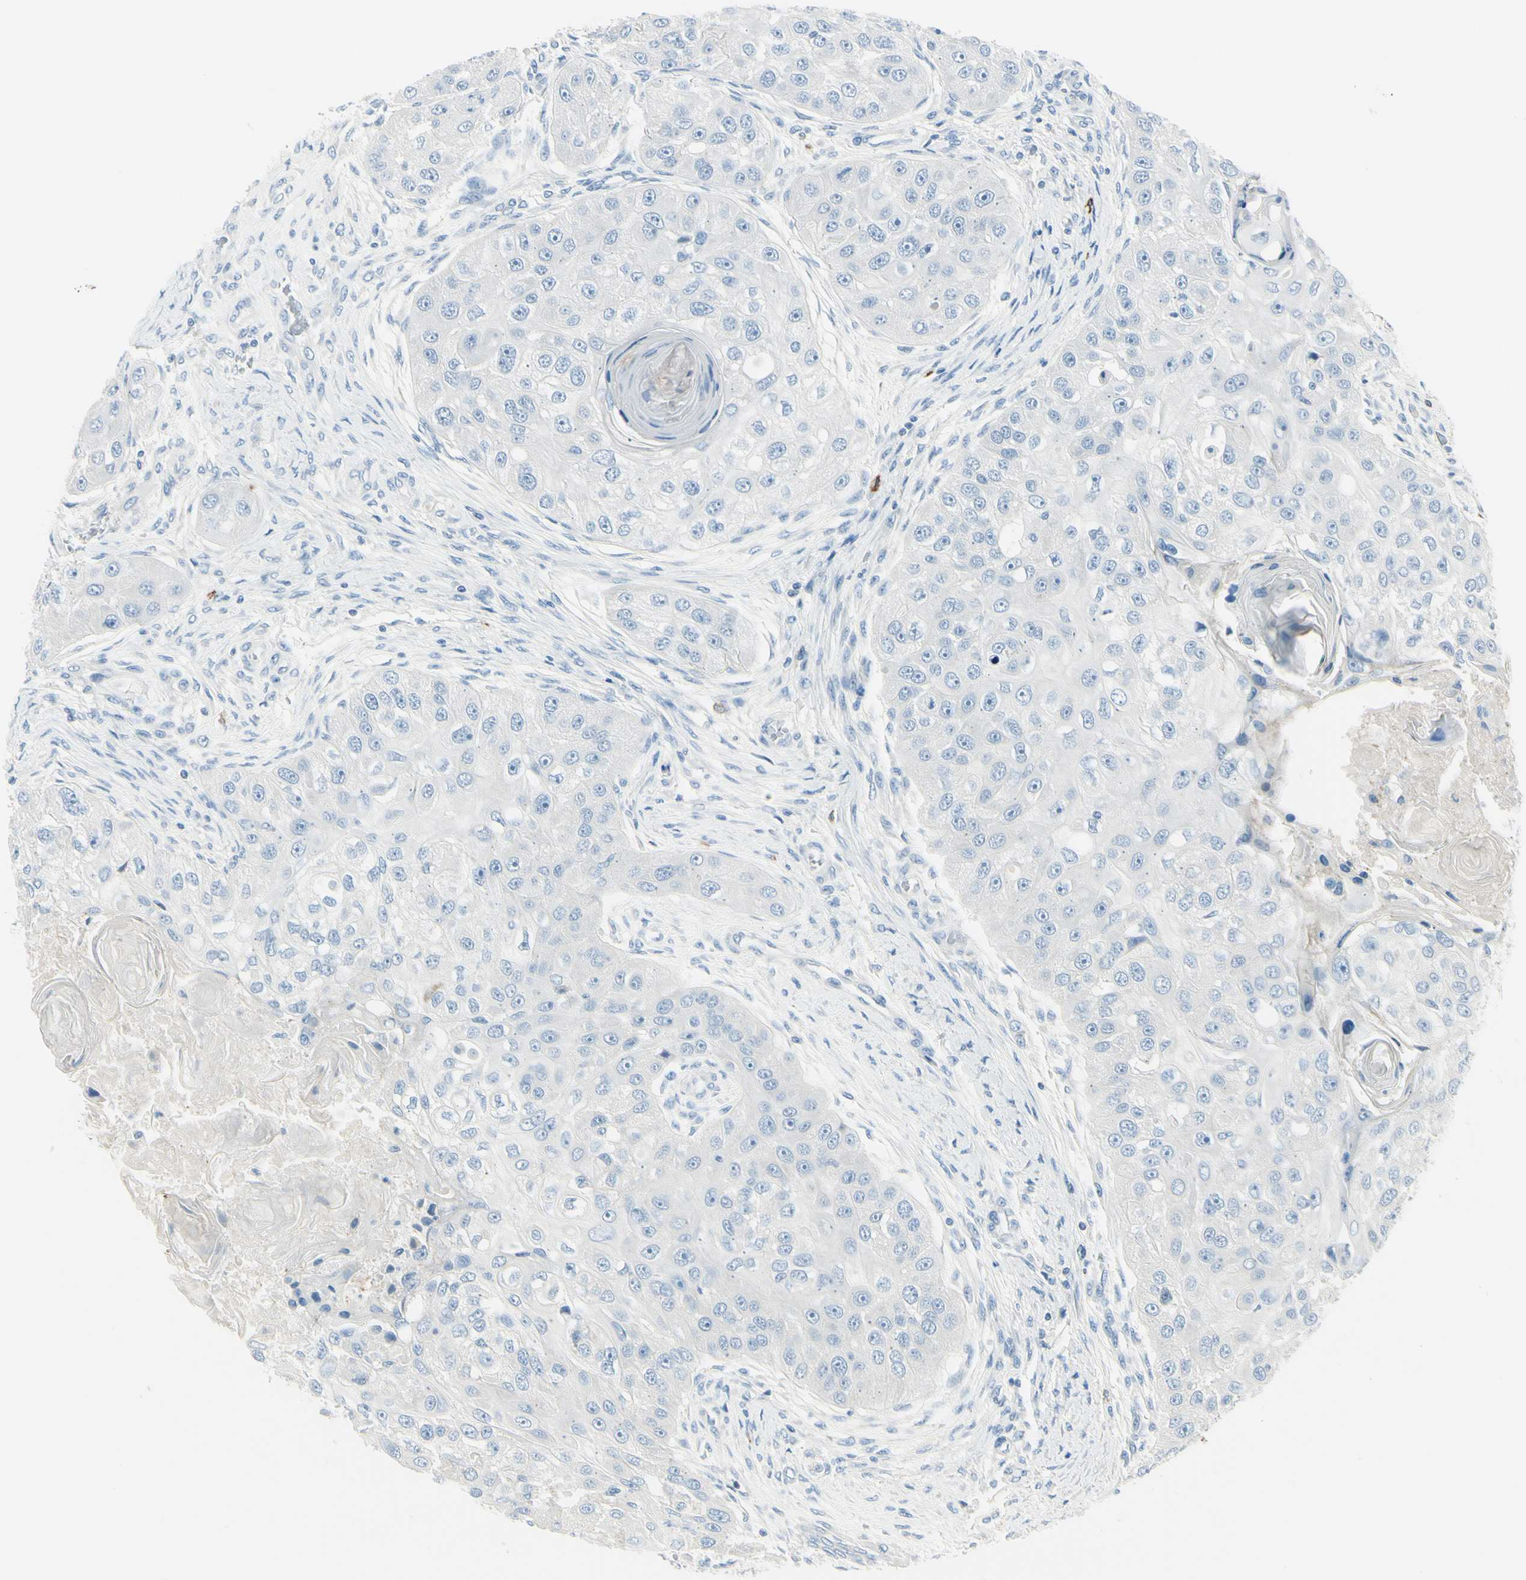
{"staining": {"intensity": "negative", "quantity": "none", "location": "none"}, "tissue": "head and neck cancer", "cell_type": "Tumor cells", "image_type": "cancer", "snomed": [{"axis": "morphology", "description": "Normal tissue, NOS"}, {"axis": "morphology", "description": "Squamous cell carcinoma, NOS"}, {"axis": "topography", "description": "Skeletal muscle"}, {"axis": "topography", "description": "Head-Neck"}], "caption": "IHC micrograph of neoplastic tissue: human head and neck squamous cell carcinoma stained with DAB shows no significant protein staining in tumor cells. The staining was performed using DAB to visualize the protein expression in brown, while the nuclei were stained in blue with hematoxylin (Magnification: 20x).", "gene": "DLG4", "patient": {"sex": "male", "age": 51}}